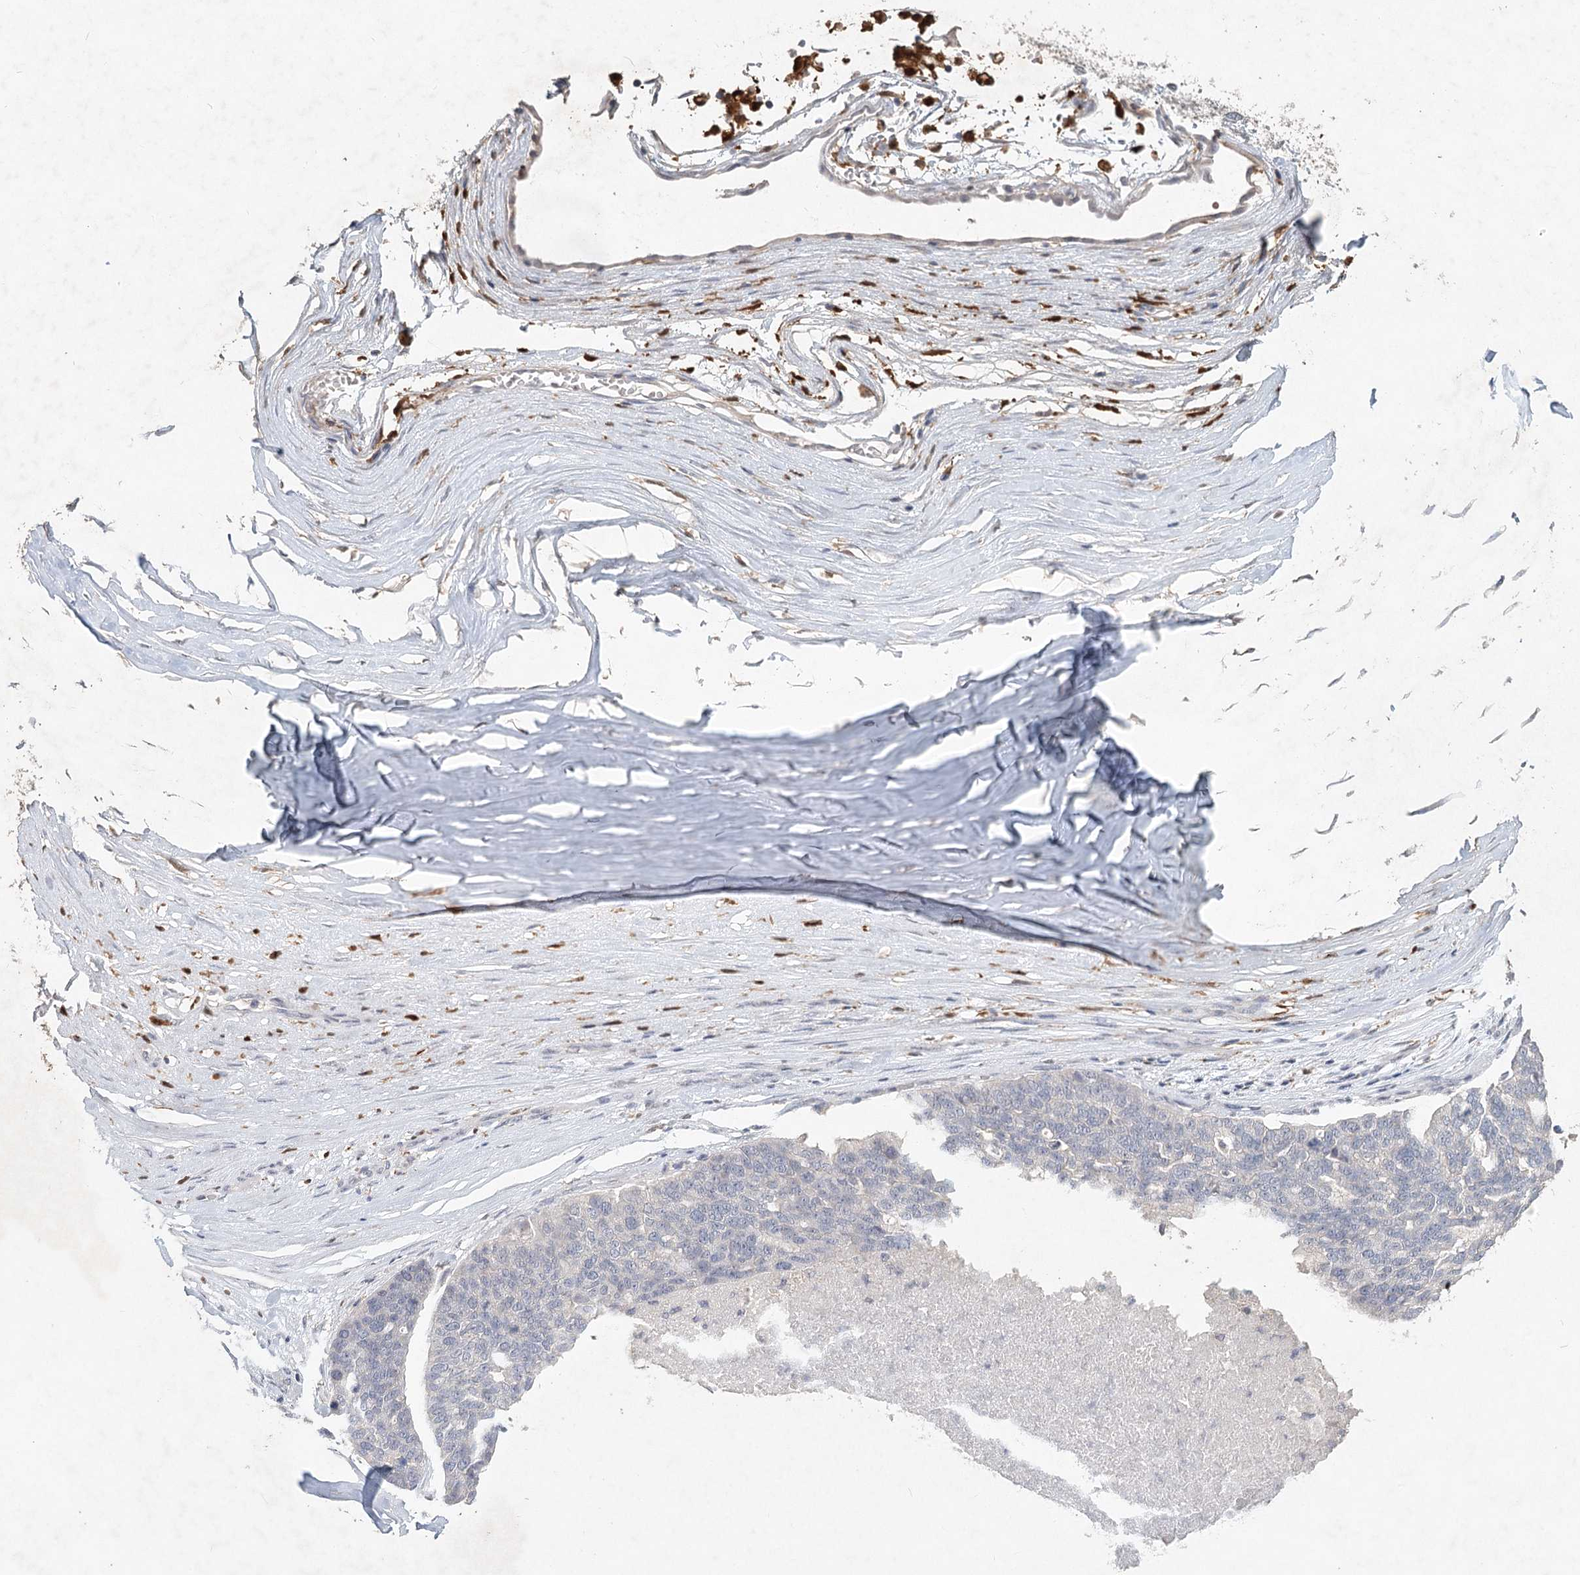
{"staining": {"intensity": "negative", "quantity": "none", "location": "none"}, "tissue": "ovarian cancer", "cell_type": "Tumor cells", "image_type": "cancer", "snomed": [{"axis": "morphology", "description": "Cystadenocarcinoma, serous, NOS"}, {"axis": "topography", "description": "Ovary"}], "caption": "Human ovarian cancer stained for a protein using immunohistochemistry (IHC) reveals no expression in tumor cells.", "gene": "ARSI", "patient": {"sex": "female", "age": 59}}